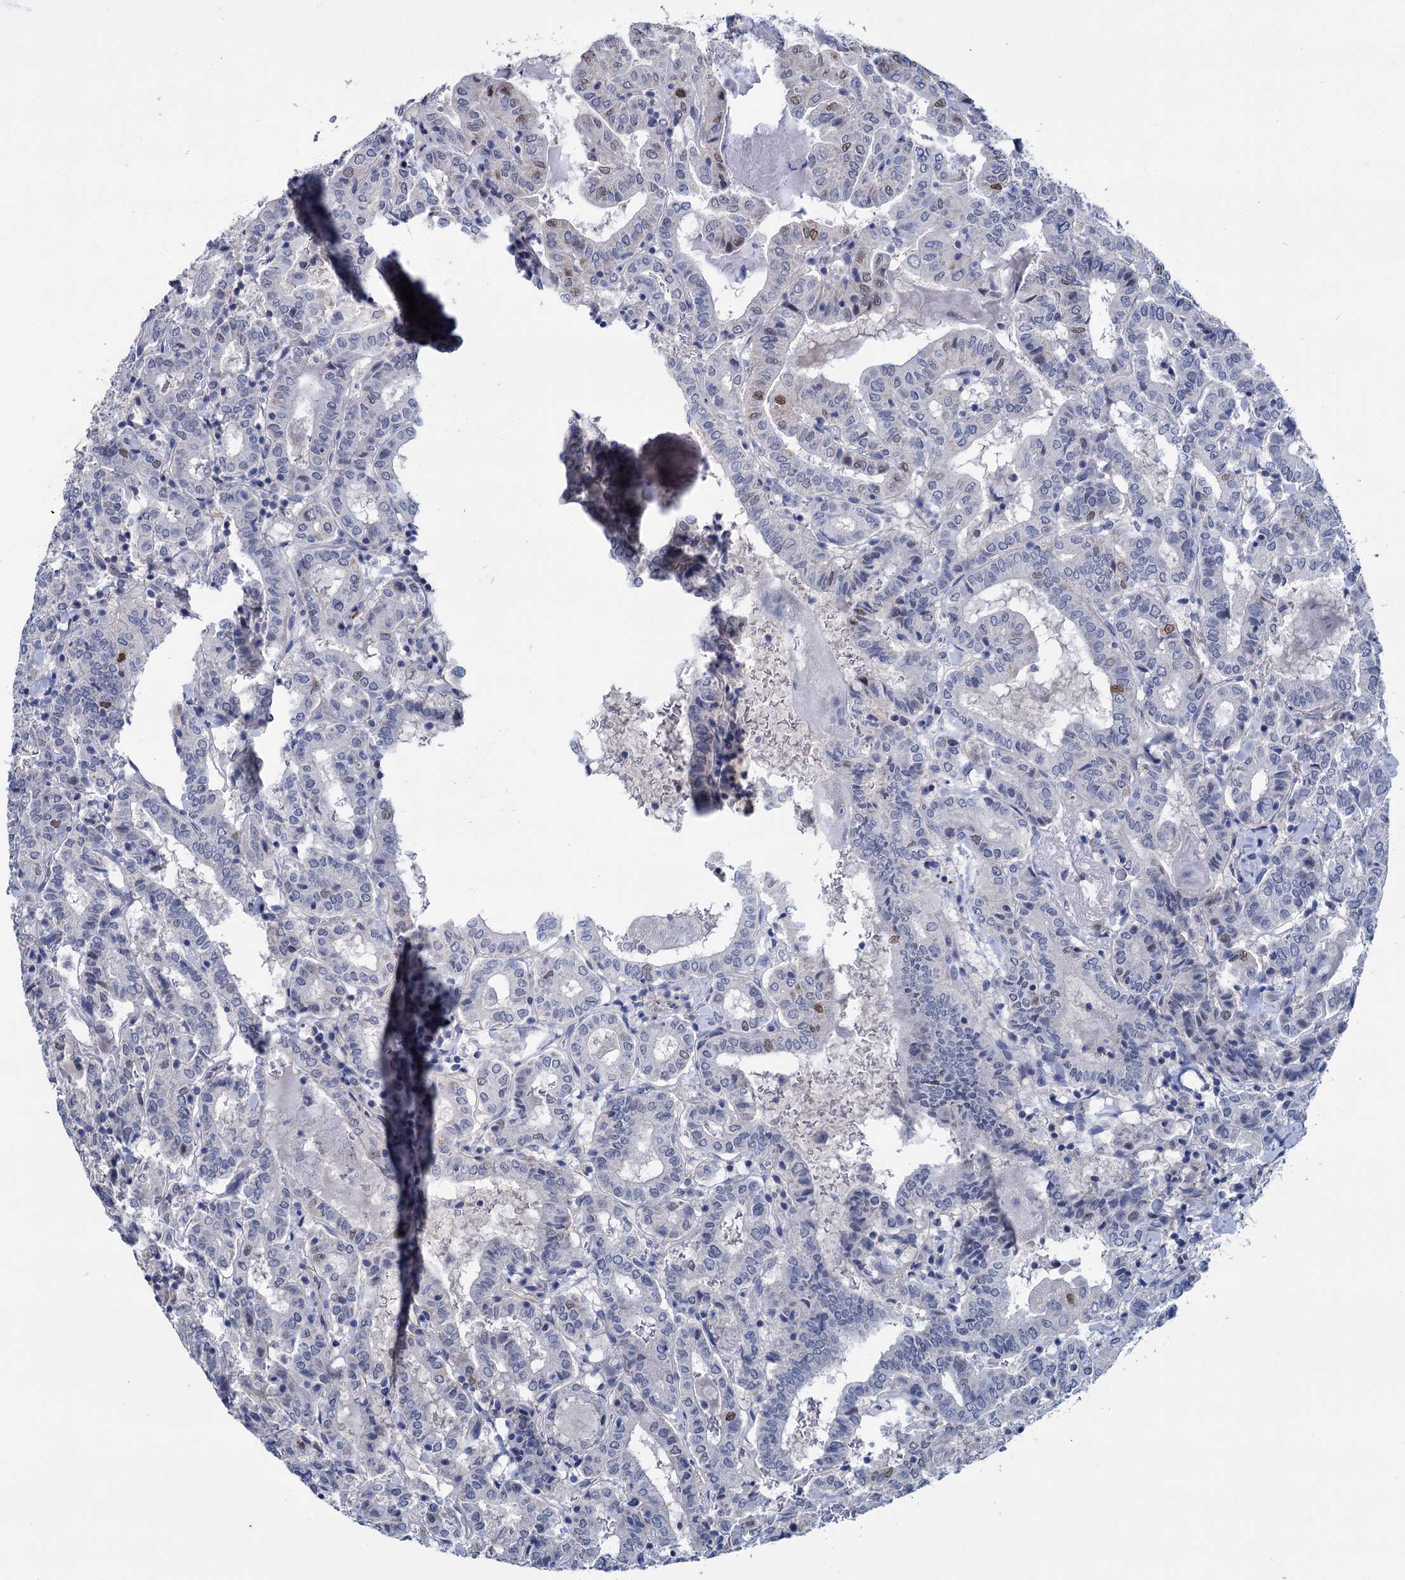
{"staining": {"intensity": "moderate", "quantity": "<25%", "location": "nuclear"}, "tissue": "thyroid cancer", "cell_type": "Tumor cells", "image_type": "cancer", "snomed": [{"axis": "morphology", "description": "Papillary adenocarcinoma, NOS"}, {"axis": "topography", "description": "Thyroid gland"}], "caption": "DAB immunohistochemical staining of thyroid cancer exhibits moderate nuclear protein positivity in about <25% of tumor cells. The staining is performed using DAB brown chromogen to label protein expression. The nuclei are counter-stained blue using hematoxylin.", "gene": "FAM111B", "patient": {"sex": "female", "age": 72}}